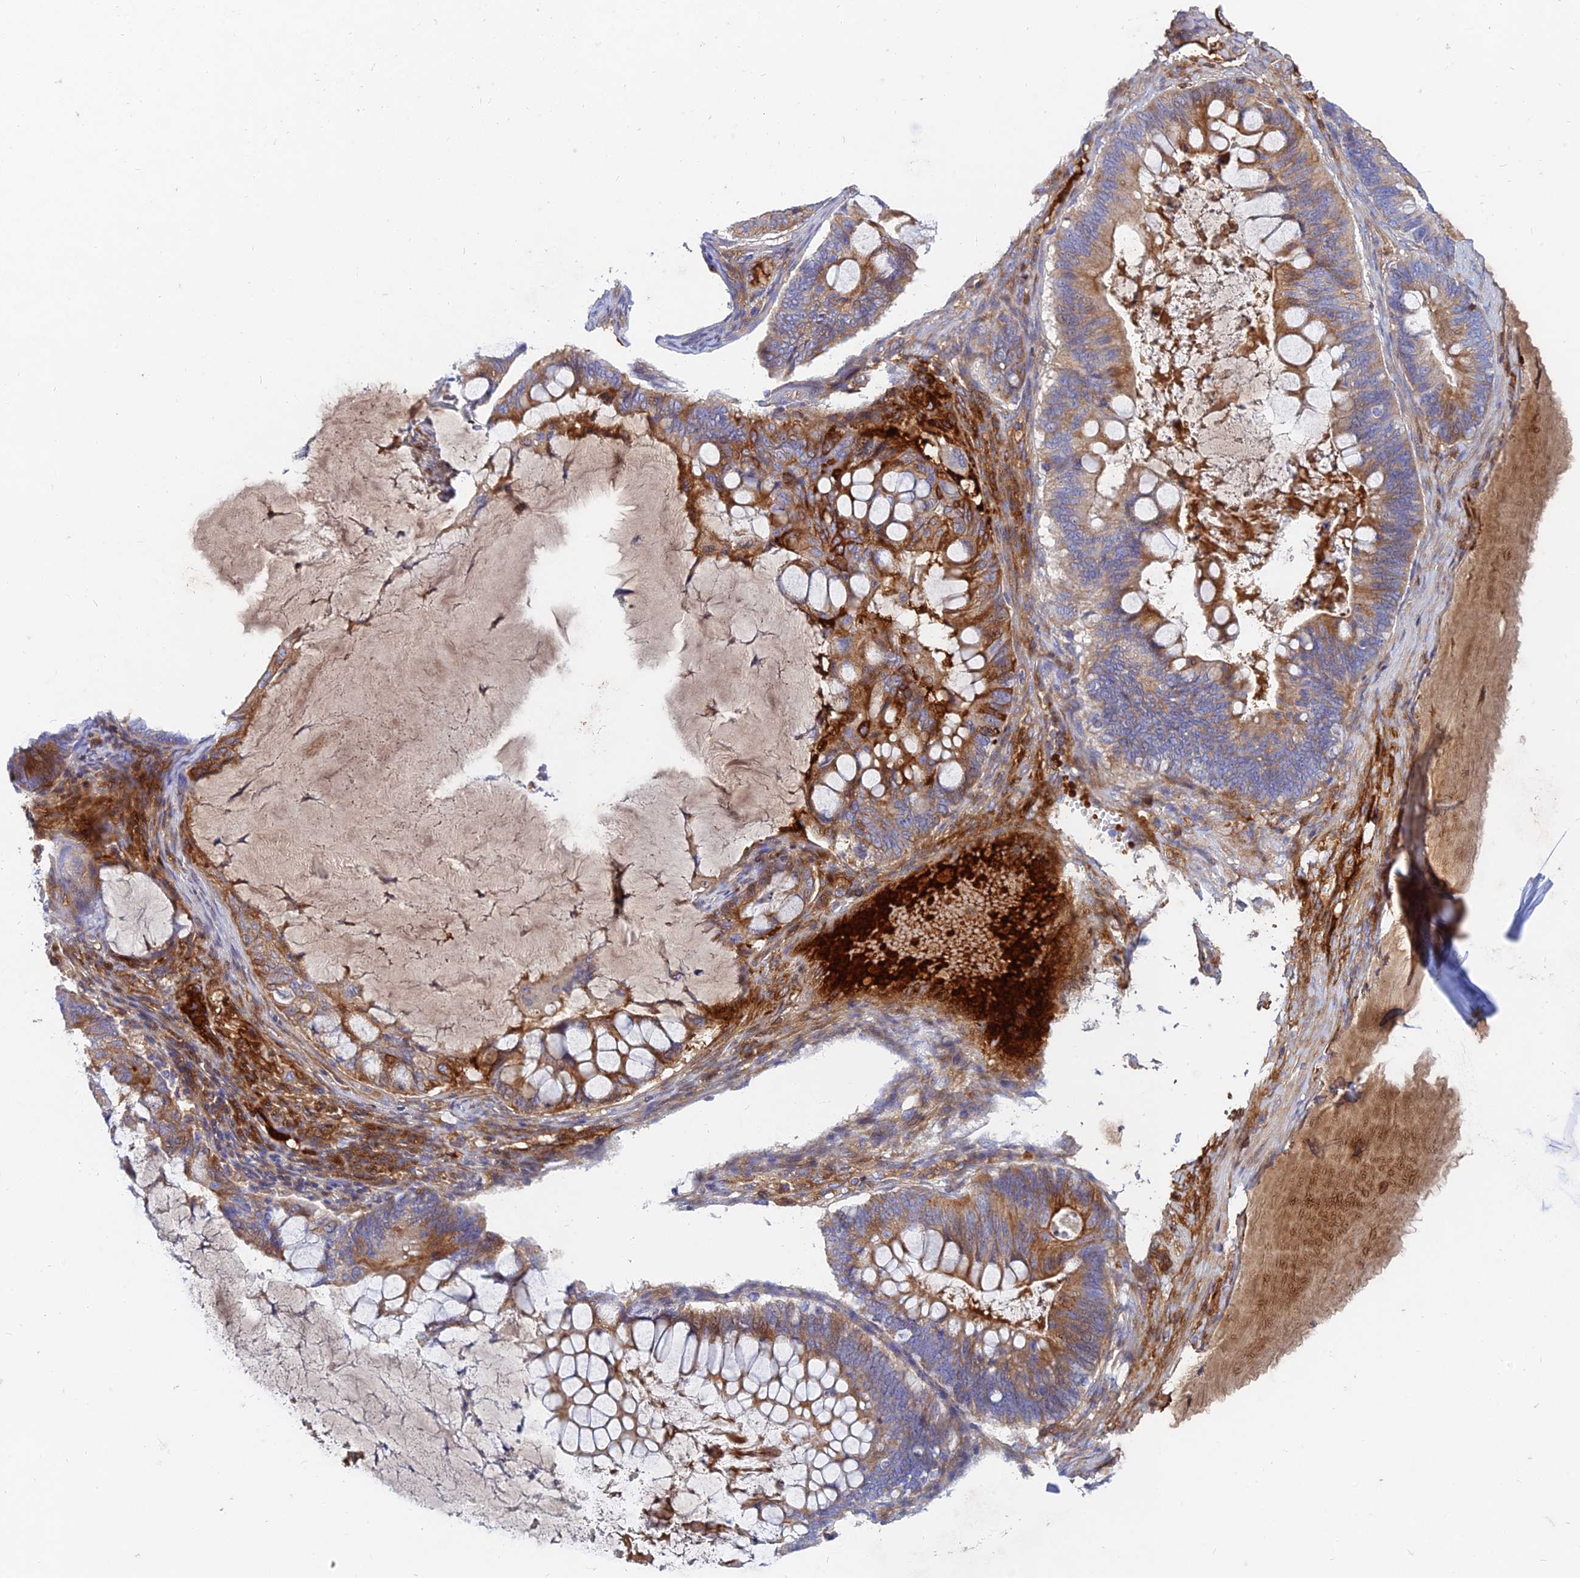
{"staining": {"intensity": "moderate", "quantity": "25%-75%", "location": "cytoplasmic/membranous"}, "tissue": "ovarian cancer", "cell_type": "Tumor cells", "image_type": "cancer", "snomed": [{"axis": "morphology", "description": "Cystadenocarcinoma, mucinous, NOS"}, {"axis": "topography", "description": "Ovary"}], "caption": "Moderate cytoplasmic/membranous staining for a protein is identified in approximately 25%-75% of tumor cells of ovarian mucinous cystadenocarcinoma using IHC.", "gene": "MROH1", "patient": {"sex": "female", "age": 61}}